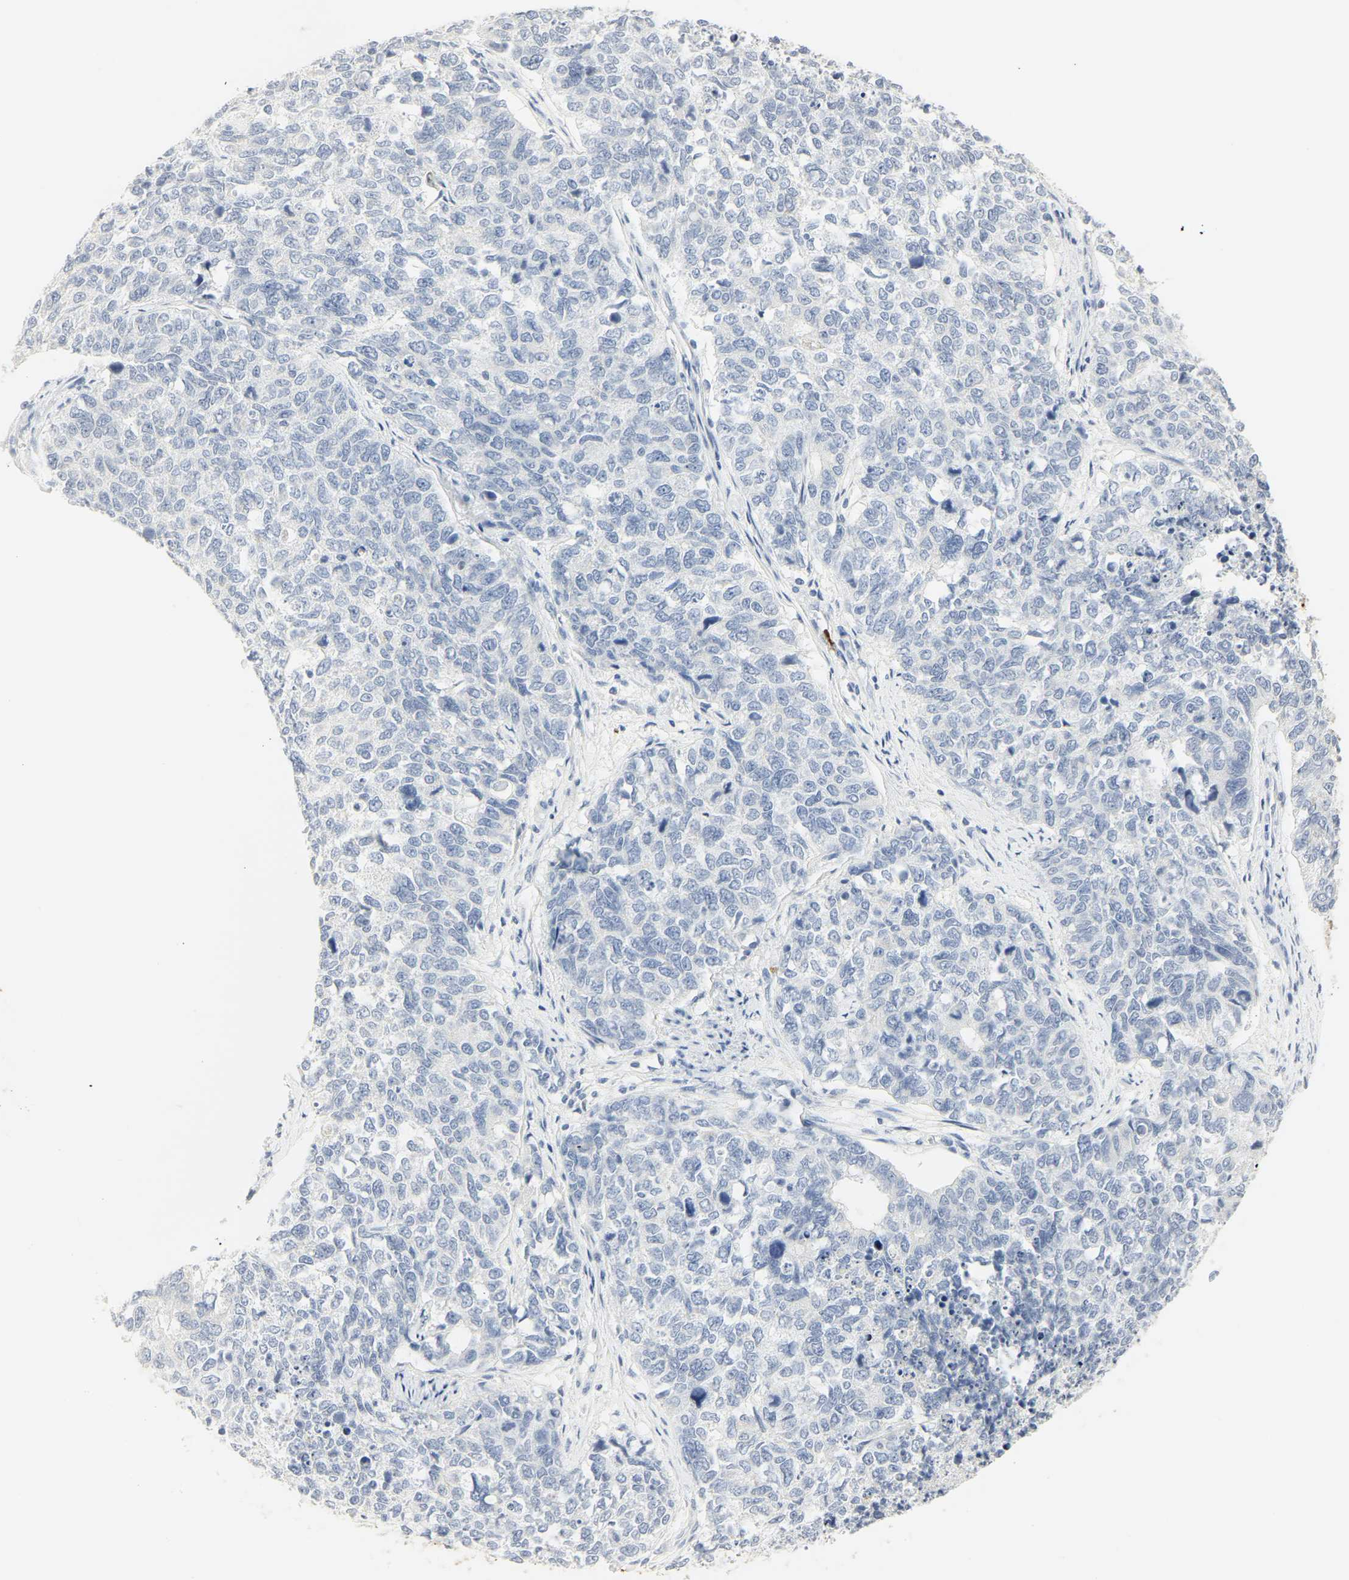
{"staining": {"intensity": "negative", "quantity": "none", "location": "none"}, "tissue": "cervical cancer", "cell_type": "Tumor cells", "image_type": "cancer", "snomed": [{"axis": "morphology", "description": "Squamous cell carcinoma, NOS"}, {"axis": "topography", "description": "Cervix"}], "caption": "The micrograph demonstrates no staining of tumor cells in squamous cell carcinoma (cervical). (Brightfield microscopy of DAB (3,3'-diaminobenzidine) immunohistochemistry (IHC) at high magnification).", "gene": "MPO", "patient": {"sex": "female", "age": 63}}